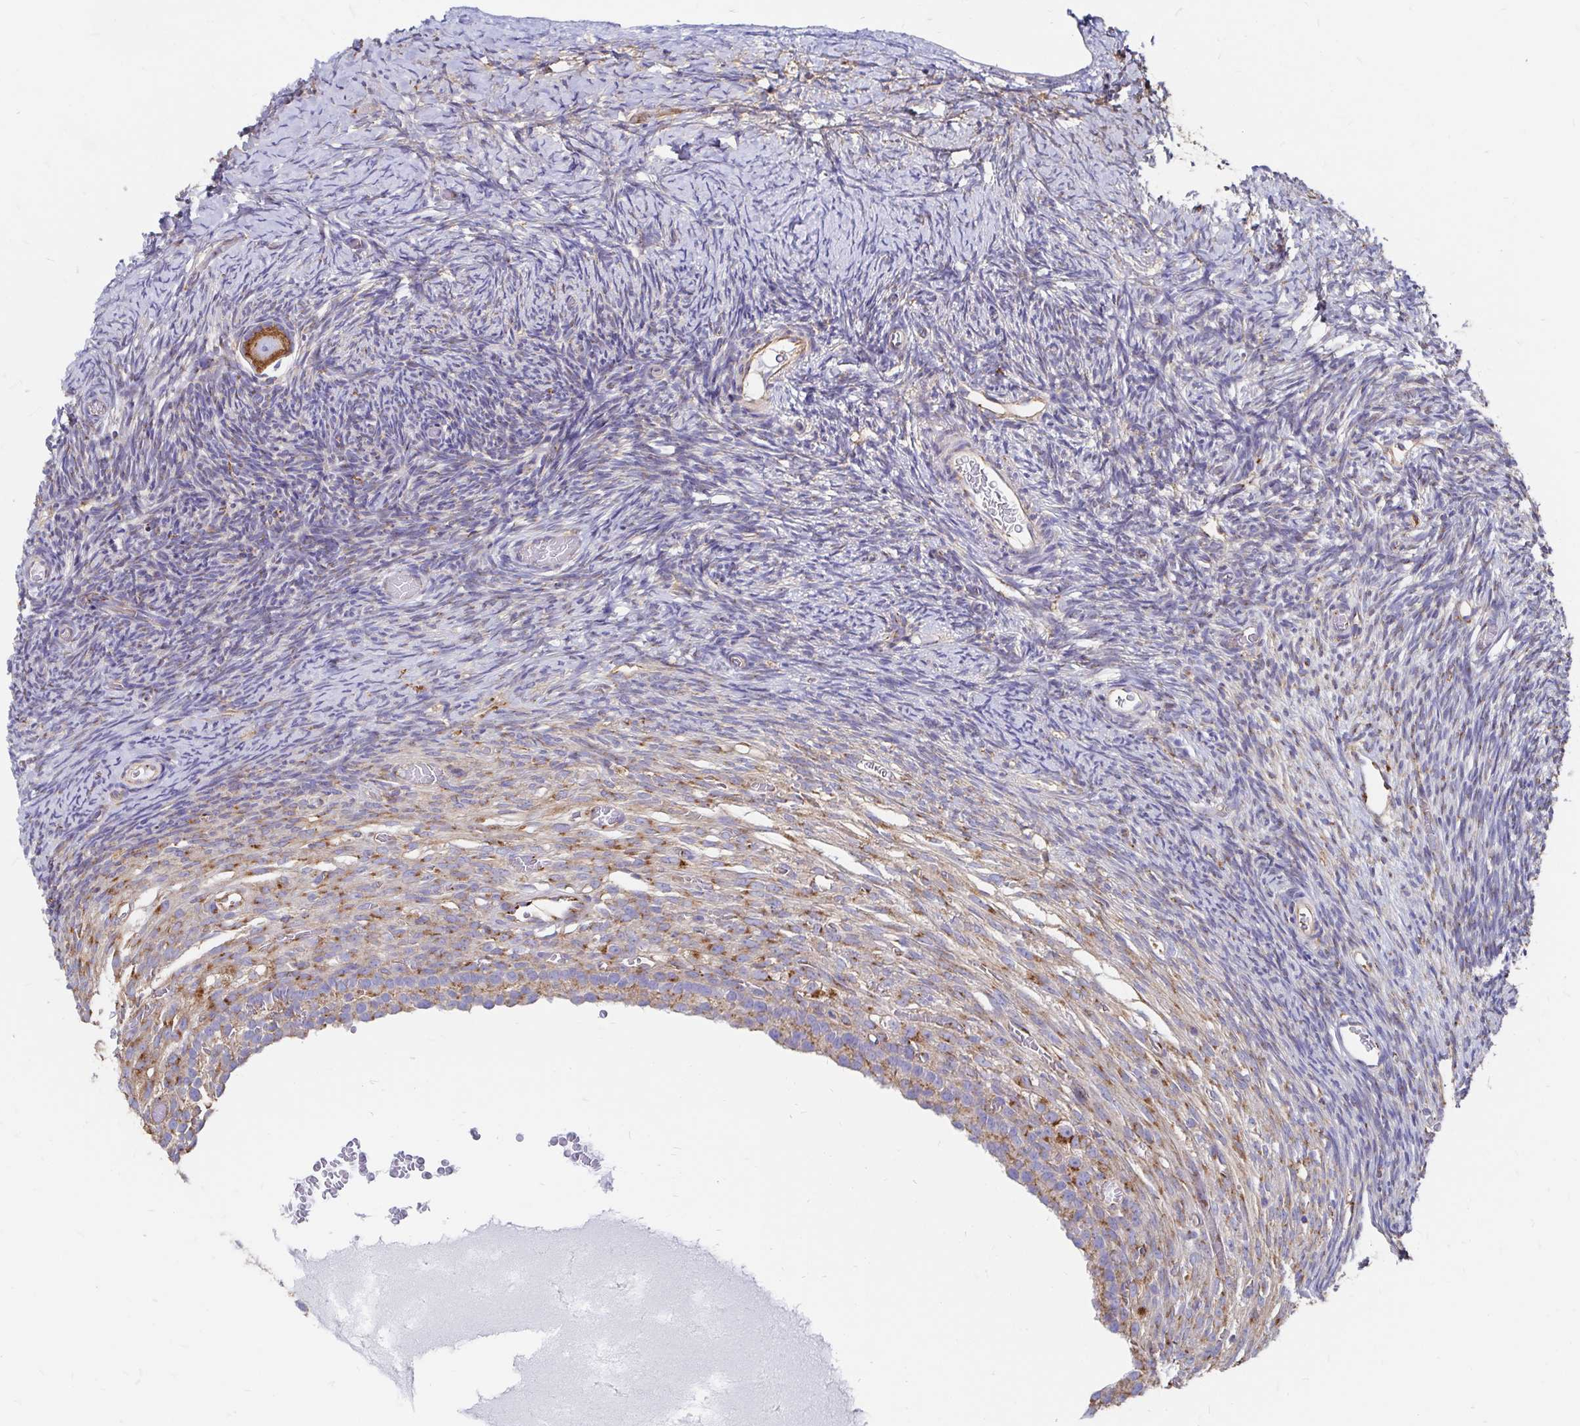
{"staining": {"intensity": "moderate", "quantity": ">75%", "location": "cytoplasmic/membranous"}, "tissue": "ovary", "cell_type": "Follicle cells", "image_type": "normal", "snomed": [{"axis": "morphology", "description": "Normal tissue, NOS"}, {"axis": "topography", "description": "Ovary"}], "caption": "Immunohistochemical staining of unremarkable human ovary shows medium levels of moderate cytoplasmic/membranous positivity in approximately >75% of follicle cells. Nuclei are stained in blue.", "gene": "CLTC", "patient": {"sex": "female", "age": 39}}